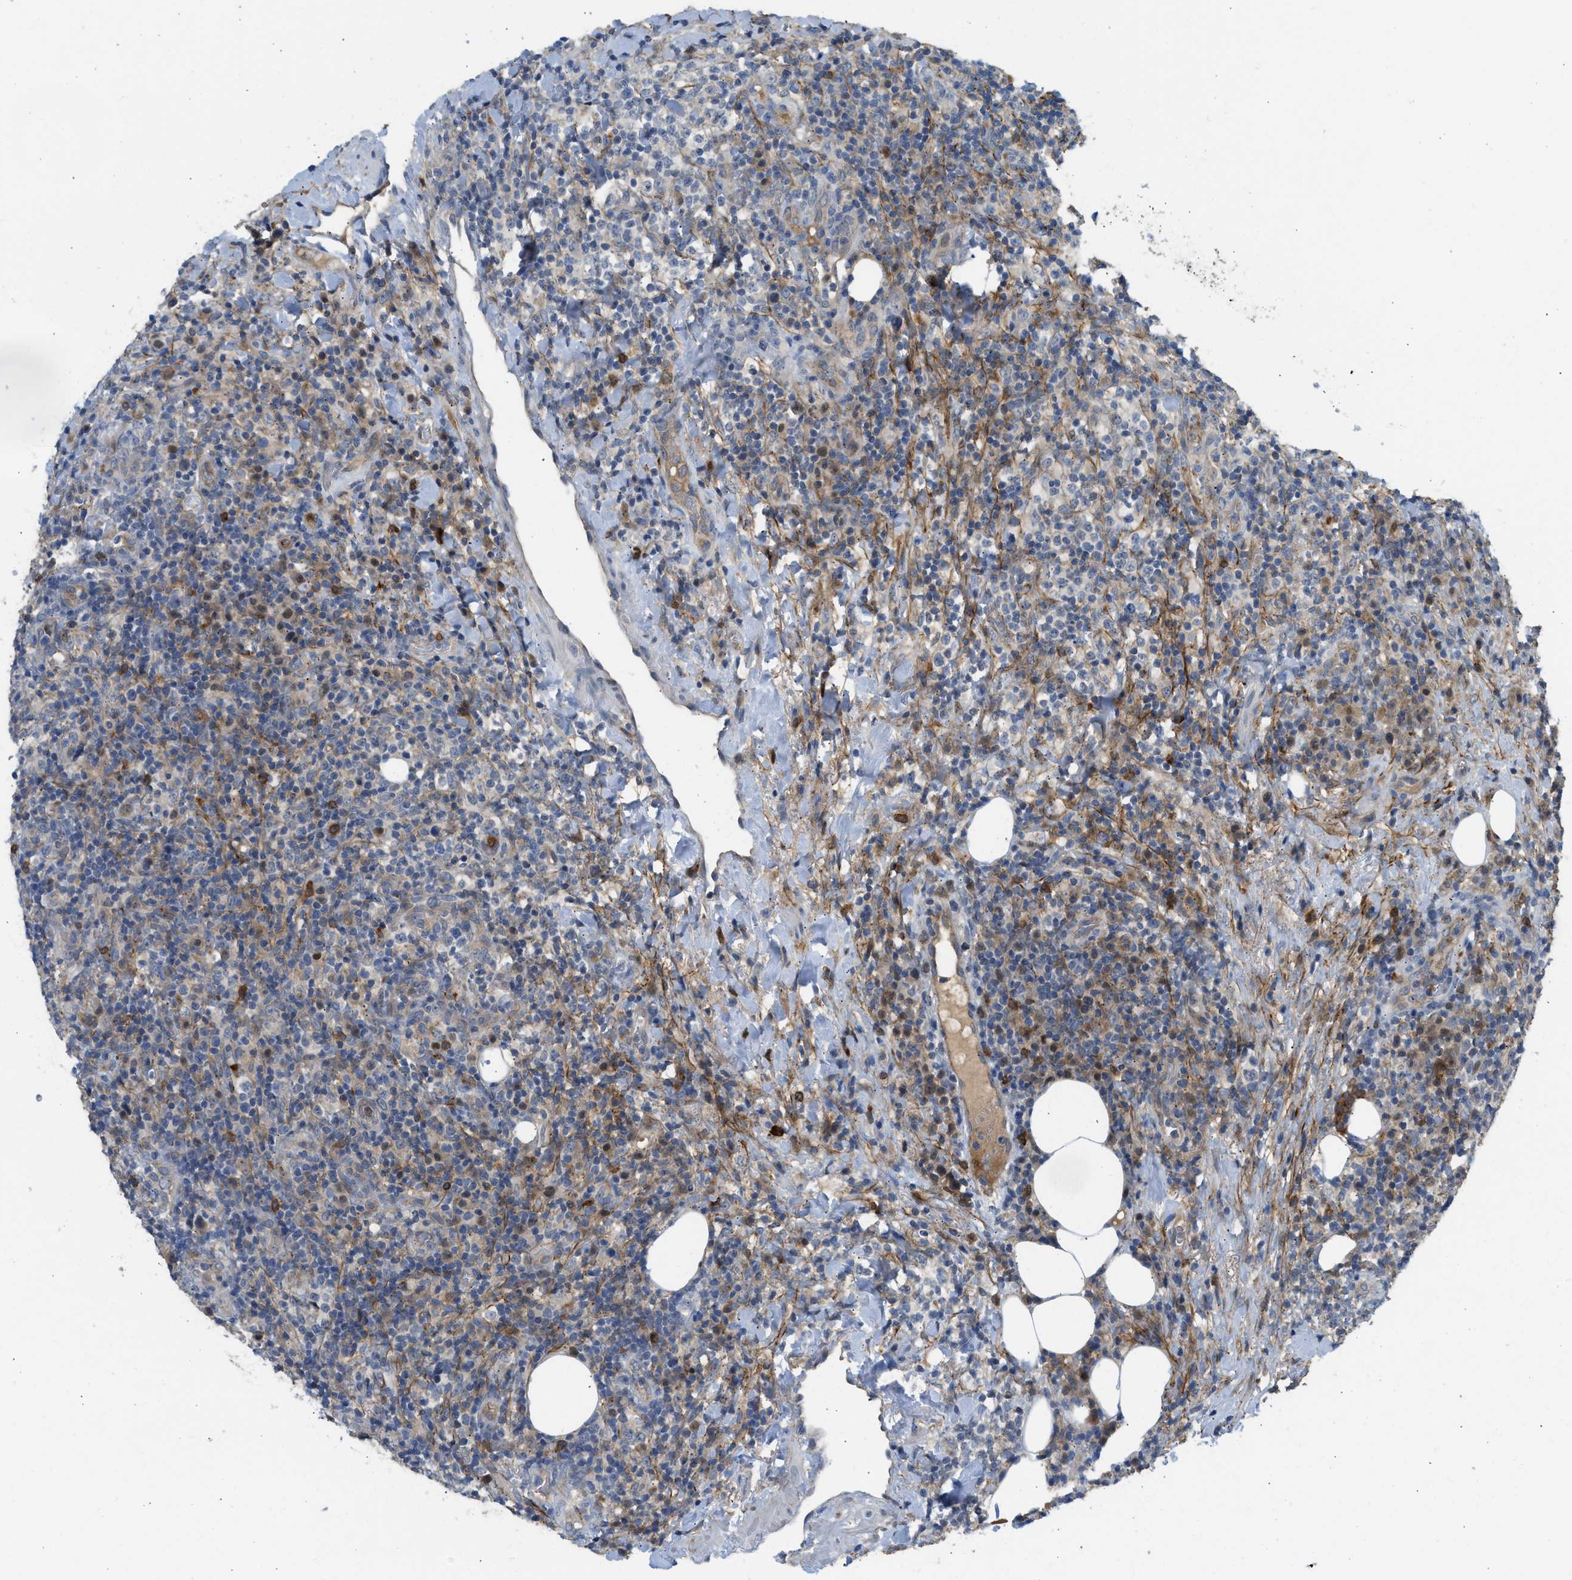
{"staining": {"intensity": "moderate", "quantity": "<25%", "location": "cytoplasmic/membranous,nuclear"}, "tissue": "lymphoma", "cell_type": "Tumor cells", "image_type": "cancer", "snomed": [{"axis": "morphology", "description": "Malignant lymphoma, non-Hodgkin's type, High grade"}, {"axis": "topography", "description": "Lymph node"}], "caption": "Immunohistochemical staining of lymphoma exhibits low levels of moderate cytoplasmic/membranous and nuclear staining in approximately <25% of tumor cells. The protein is shown in brown color, while the nuclei are stained blue.", "gene": "RHBDF2", "patient": {"sex": "female", "age": 76}}